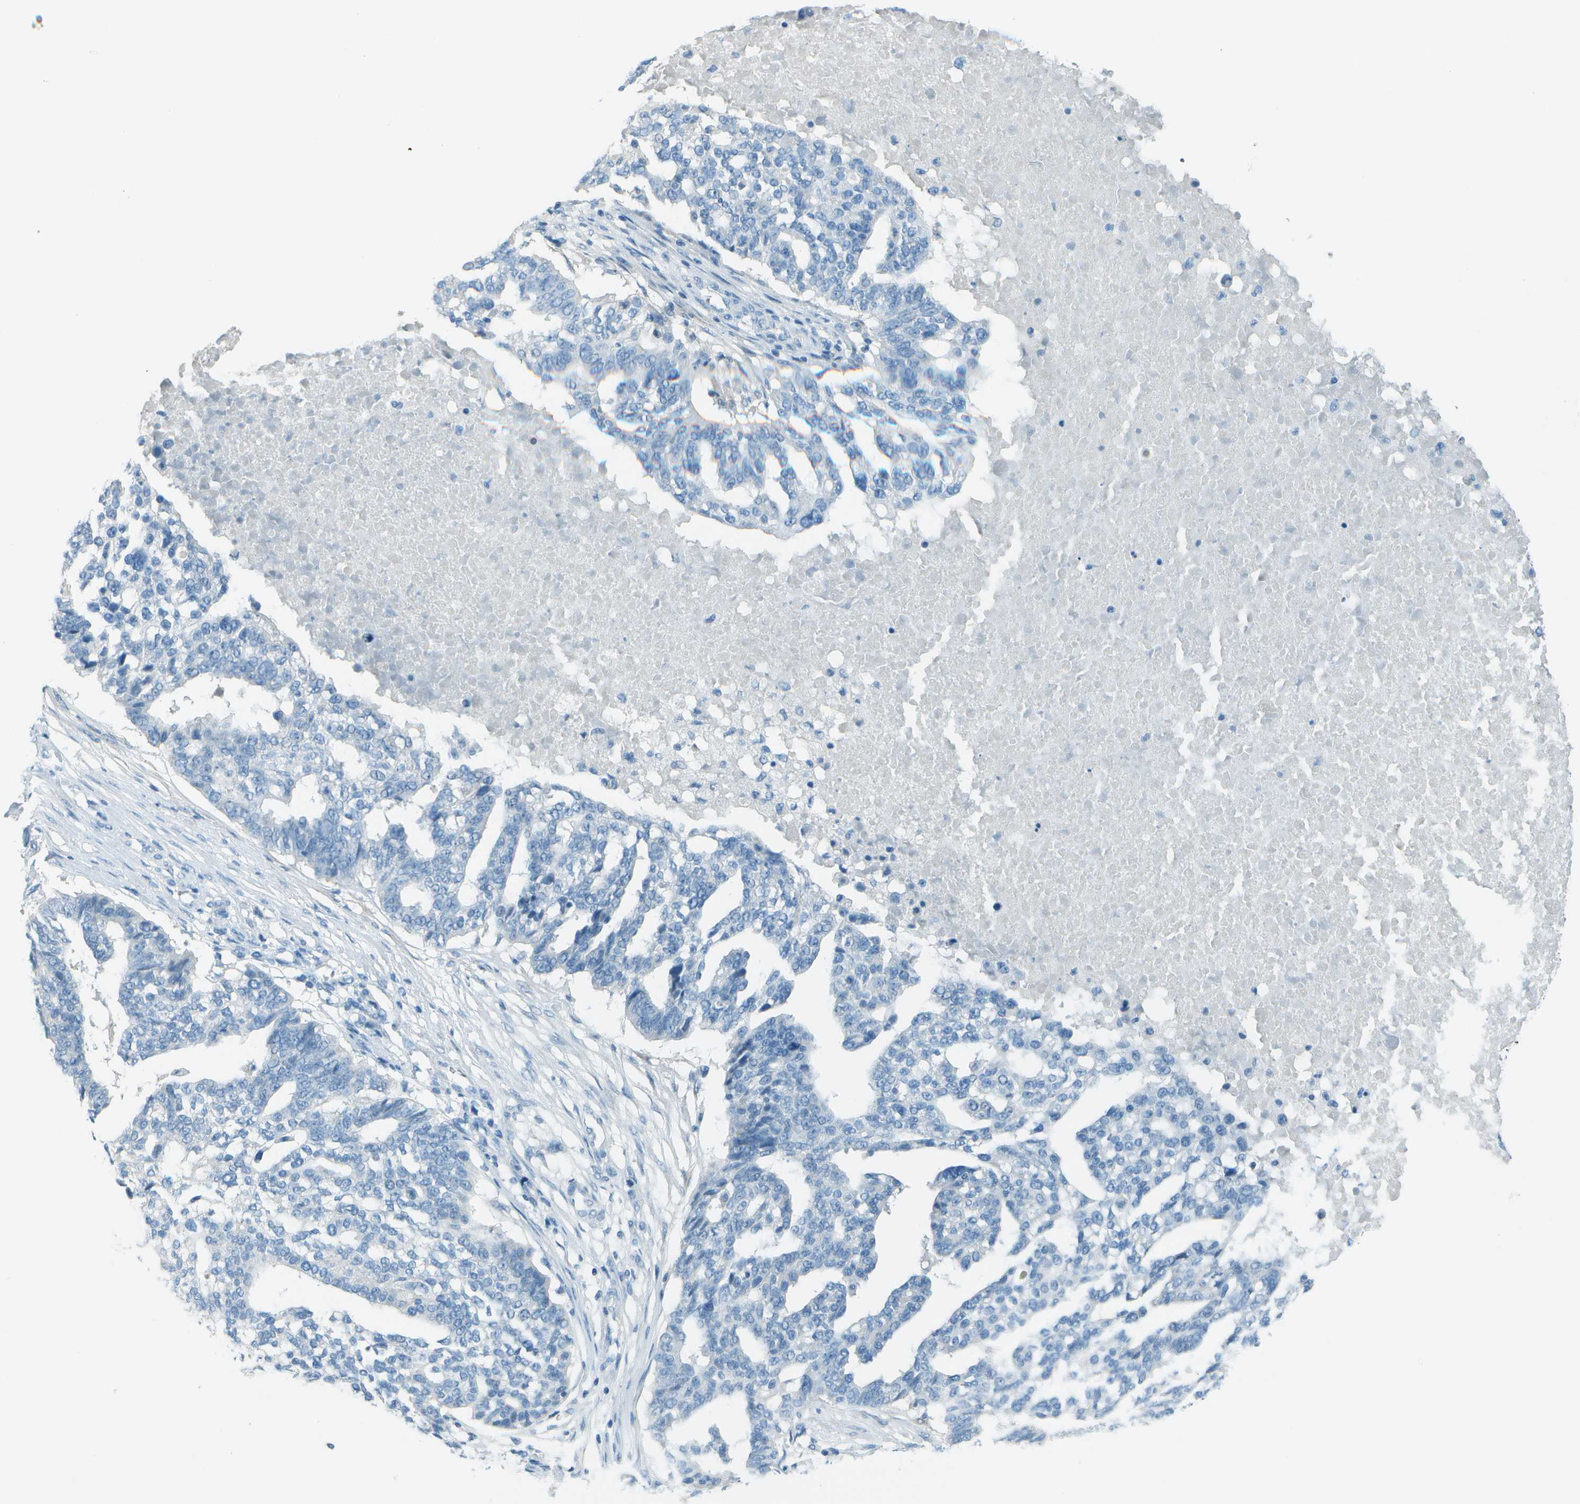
{"staining": {"intensity": "negative", "quantity": "none", "location": "none"}, "tissue": "ovarian cancer", "cell_type": "Tumor cells", "image_type": "cancer", "snomed": [{"axis": "morphology", "description": "Cystadenocarcinoma, serous, NOS"}, {"axis": "topography", "description": "Ovary"}], "caption": "Image shows no protein positivity in tumor cells of ovarian cancer tissue. (Brightfield microscopy of DAB (3,3'-diaminobenzidine) immunohistochemistry (IHC) at high magnification).", "gene": "FGF1", "patient": {"sex": "female", "age": 59}}